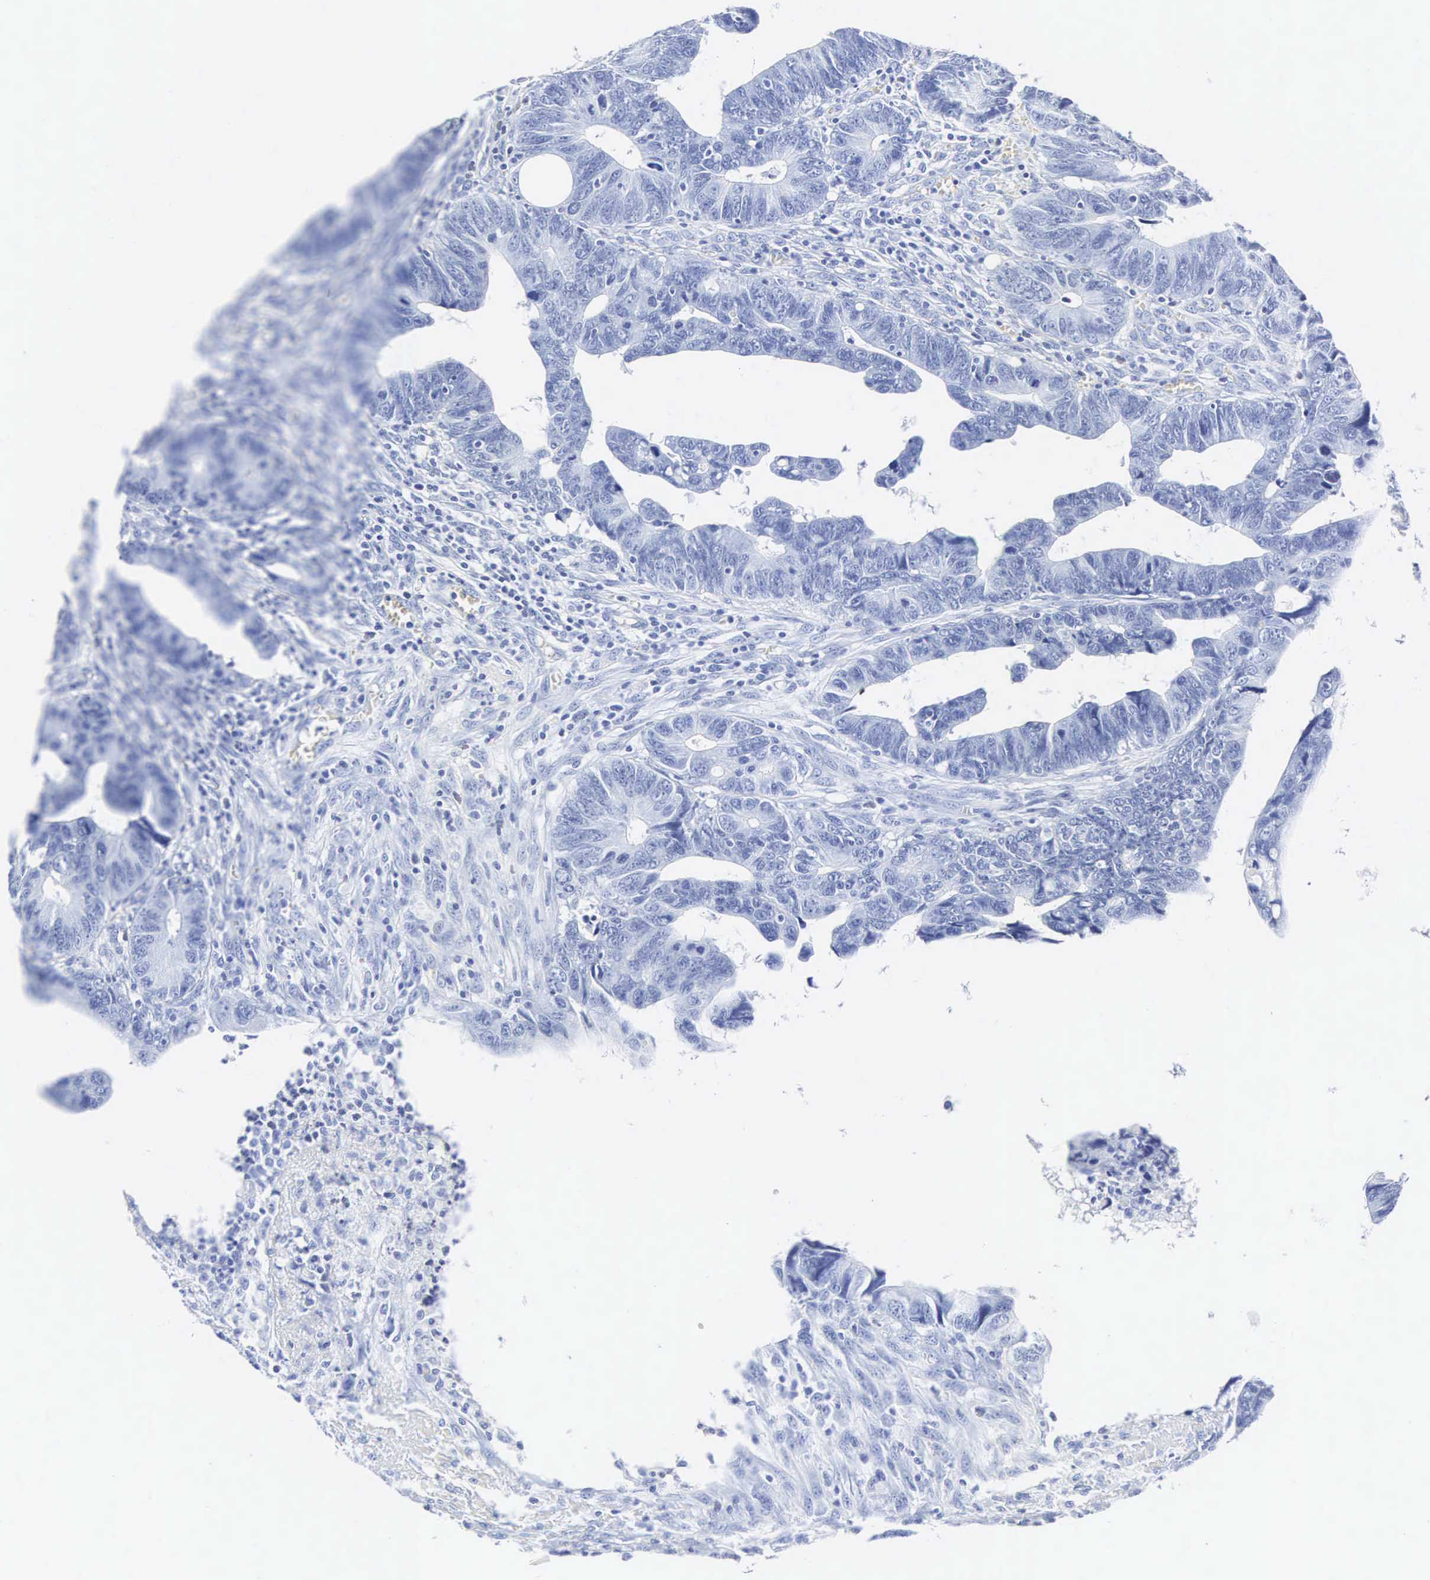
{"staining": {"intensity": "negative", "quantity": "none", "location": "none"}, "tissue": "colorectal cancer", "cell_type": "Tumor cells", "image_type": "cancer", "snomed": [{"axis": "morphology", "description": "Adenocarcinoma, NOS"}, {"axis": "topography", "description": "Colon"}], "caption": "Tumor cells are negative for brown protein staining in colorectal adenocarcinoma.", "gene": "INS", "patient": {"sex": "female", "age": 78}}